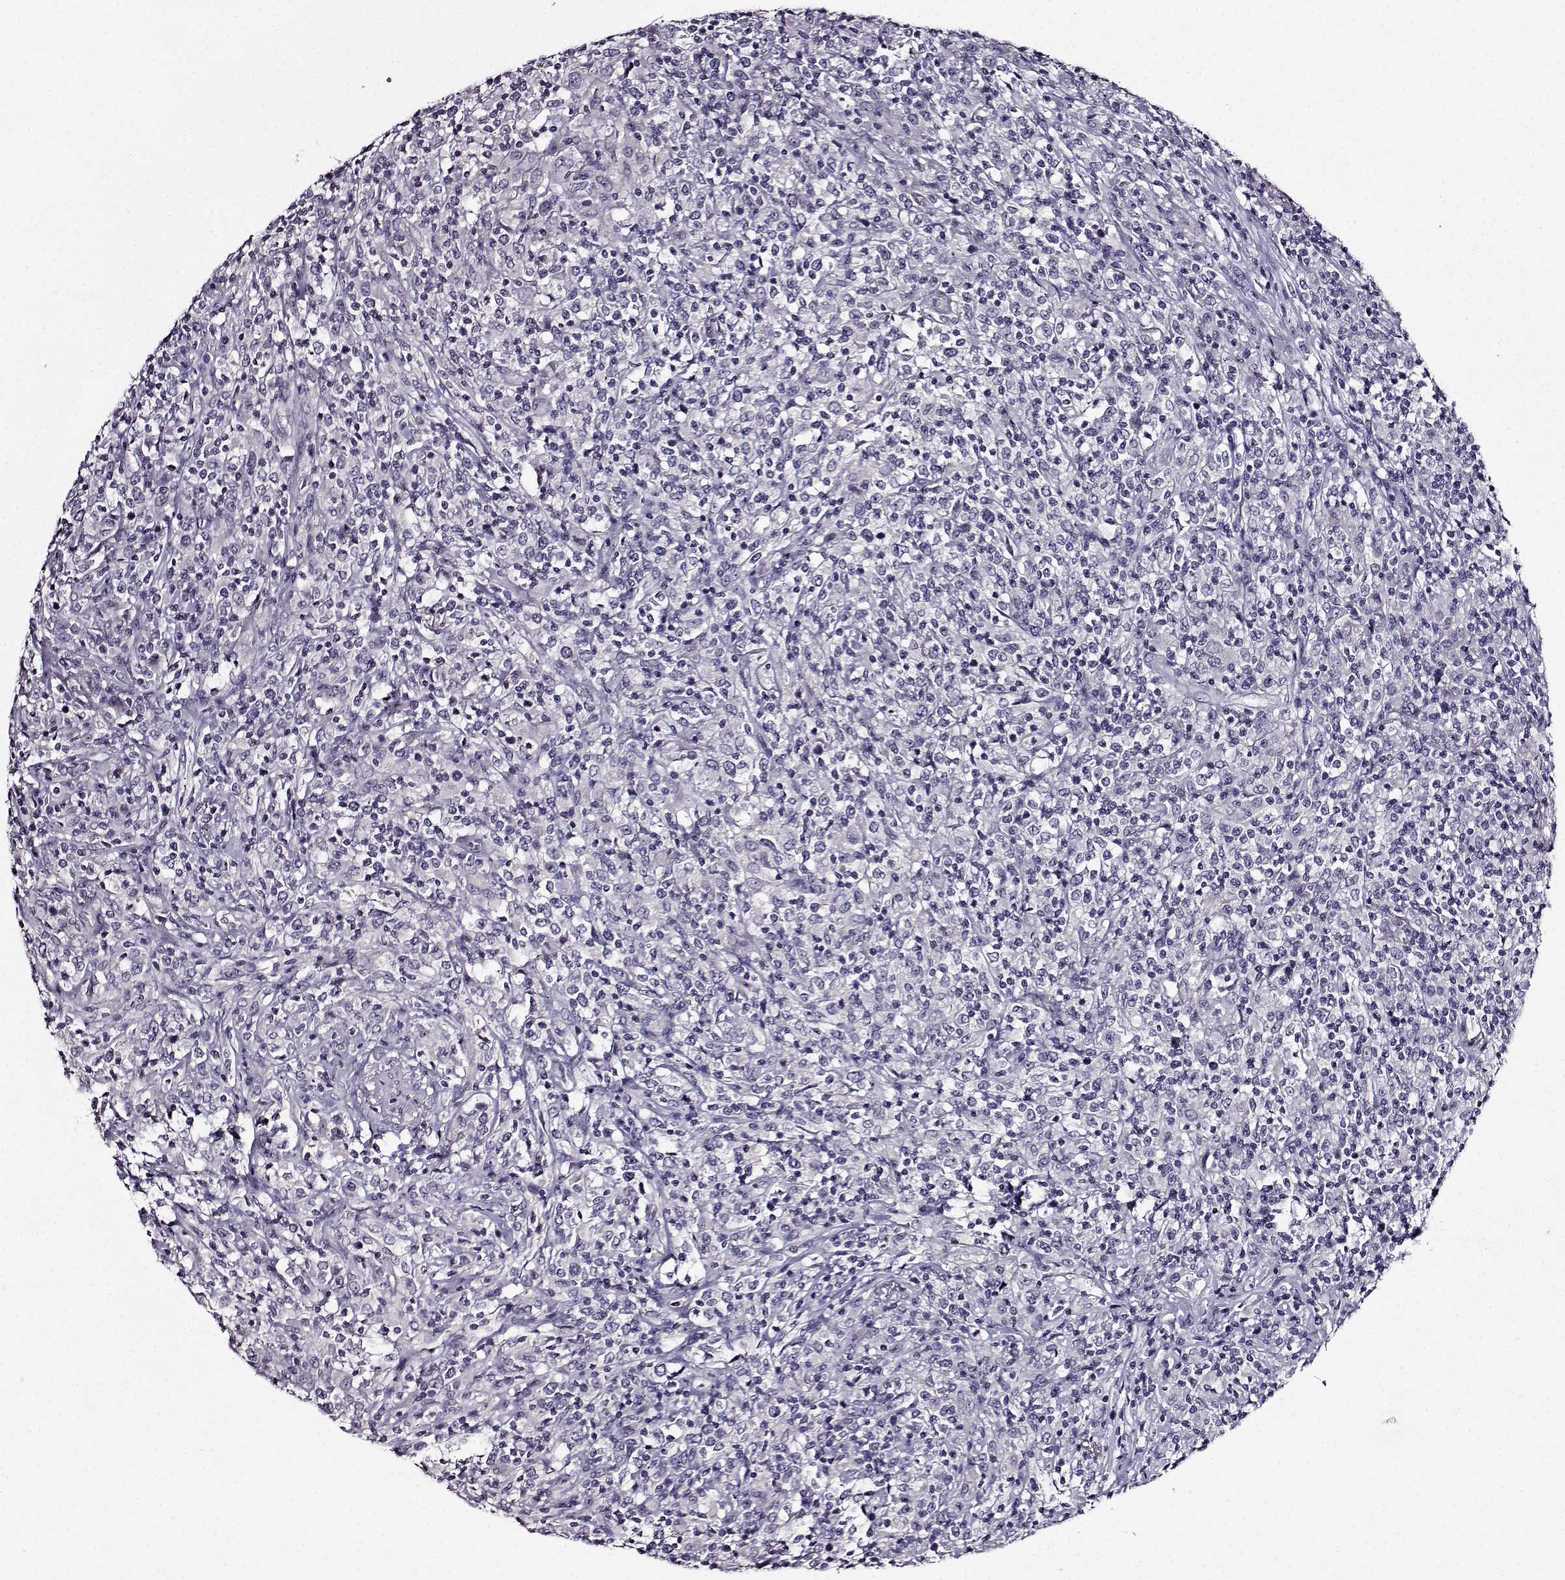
{"staining": {"intensity": "negative", "quantity": "none", "location": "none"}, "tissue": "lymphoma", "cell_type": "Tumor cells", "image_type": "cancer", "snomed": [{"axis": "morphology", "description": "Malignant lymphoma, non-Hodgkin's type, High grade"}, {"axis": "topography", "description": "Lung"}], "caption": "The micrograph displays no significant staining in tumor cells of lymphoma.", "gene": "TMEM266", "patient": {"sex": "male", "age": 79}}